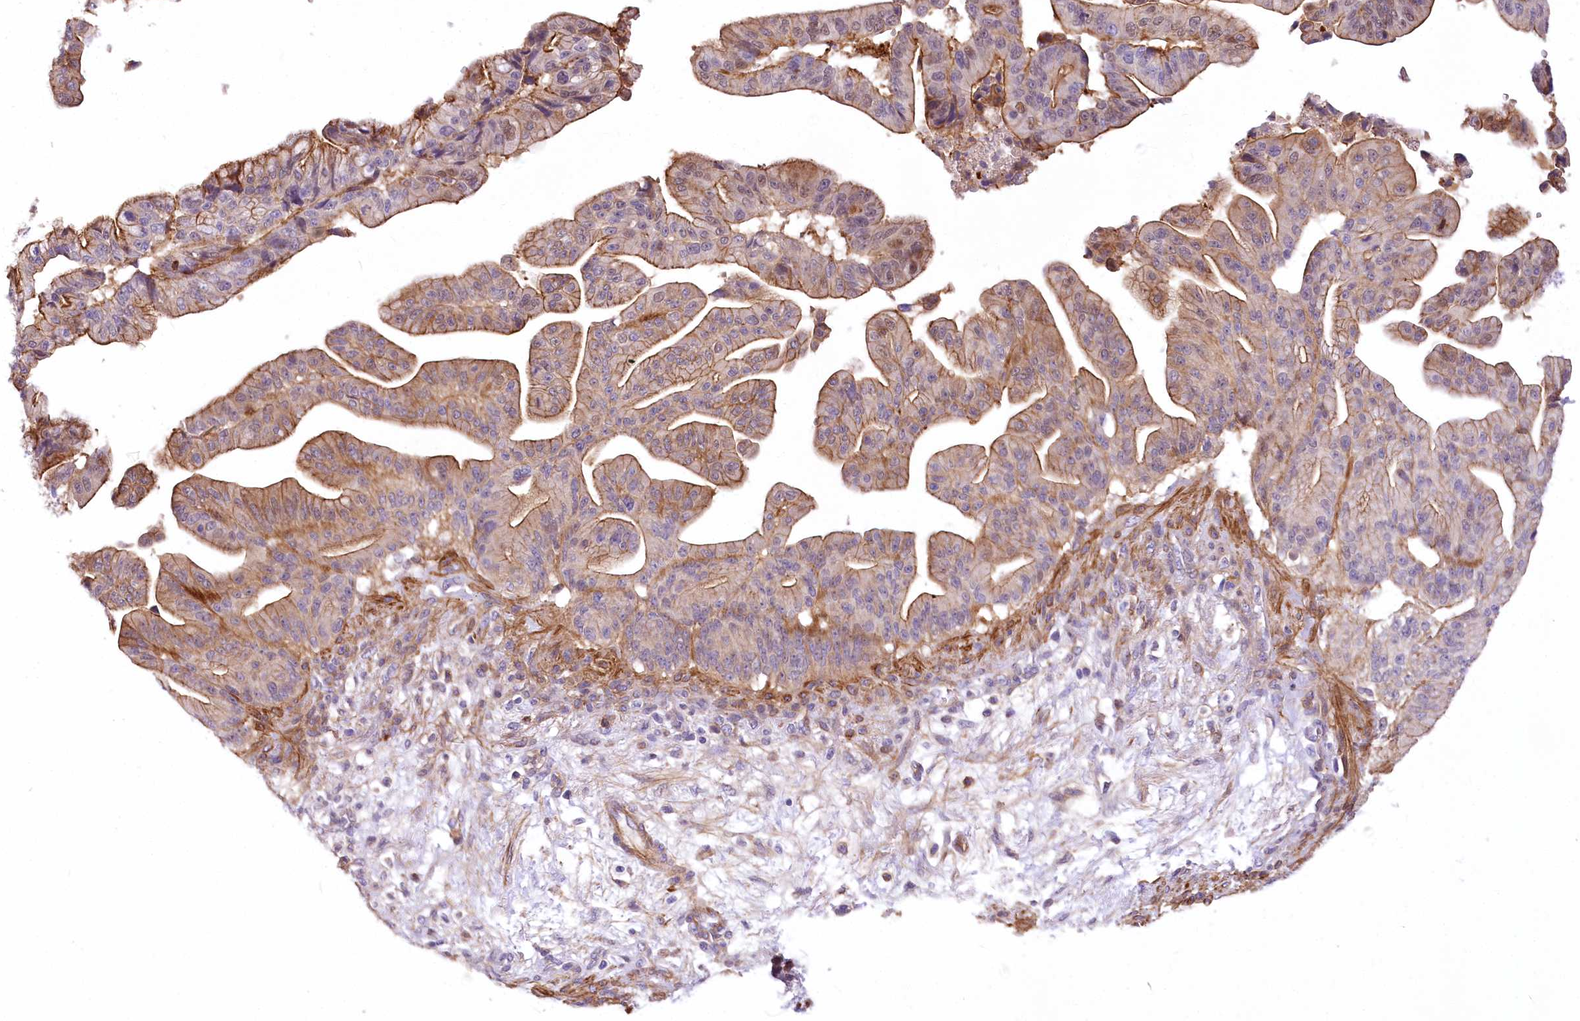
{"staining": {"intensity": "moderate", "quantity": ">75%", "location": "cytoplasmic/membranous"}, "tissue": "pancreatic cancer", "cell_type": "Tumor cells", "image_type": "cancer", "snomed": [{"axis": "morphology", "description": "Adenocarcinoma, NOS"}, {"axis": "topography", "description": "Pancreas"}], "caption": "About >75% of tumor cells in human adenocarcinoma (pancreatic) demonstrate moderate cytoplasmic/membranous protein expression as visualized by brown immunohistochemical staining.", "gene": "DPP3", "patient": {"sex": "male", "age": 68}}